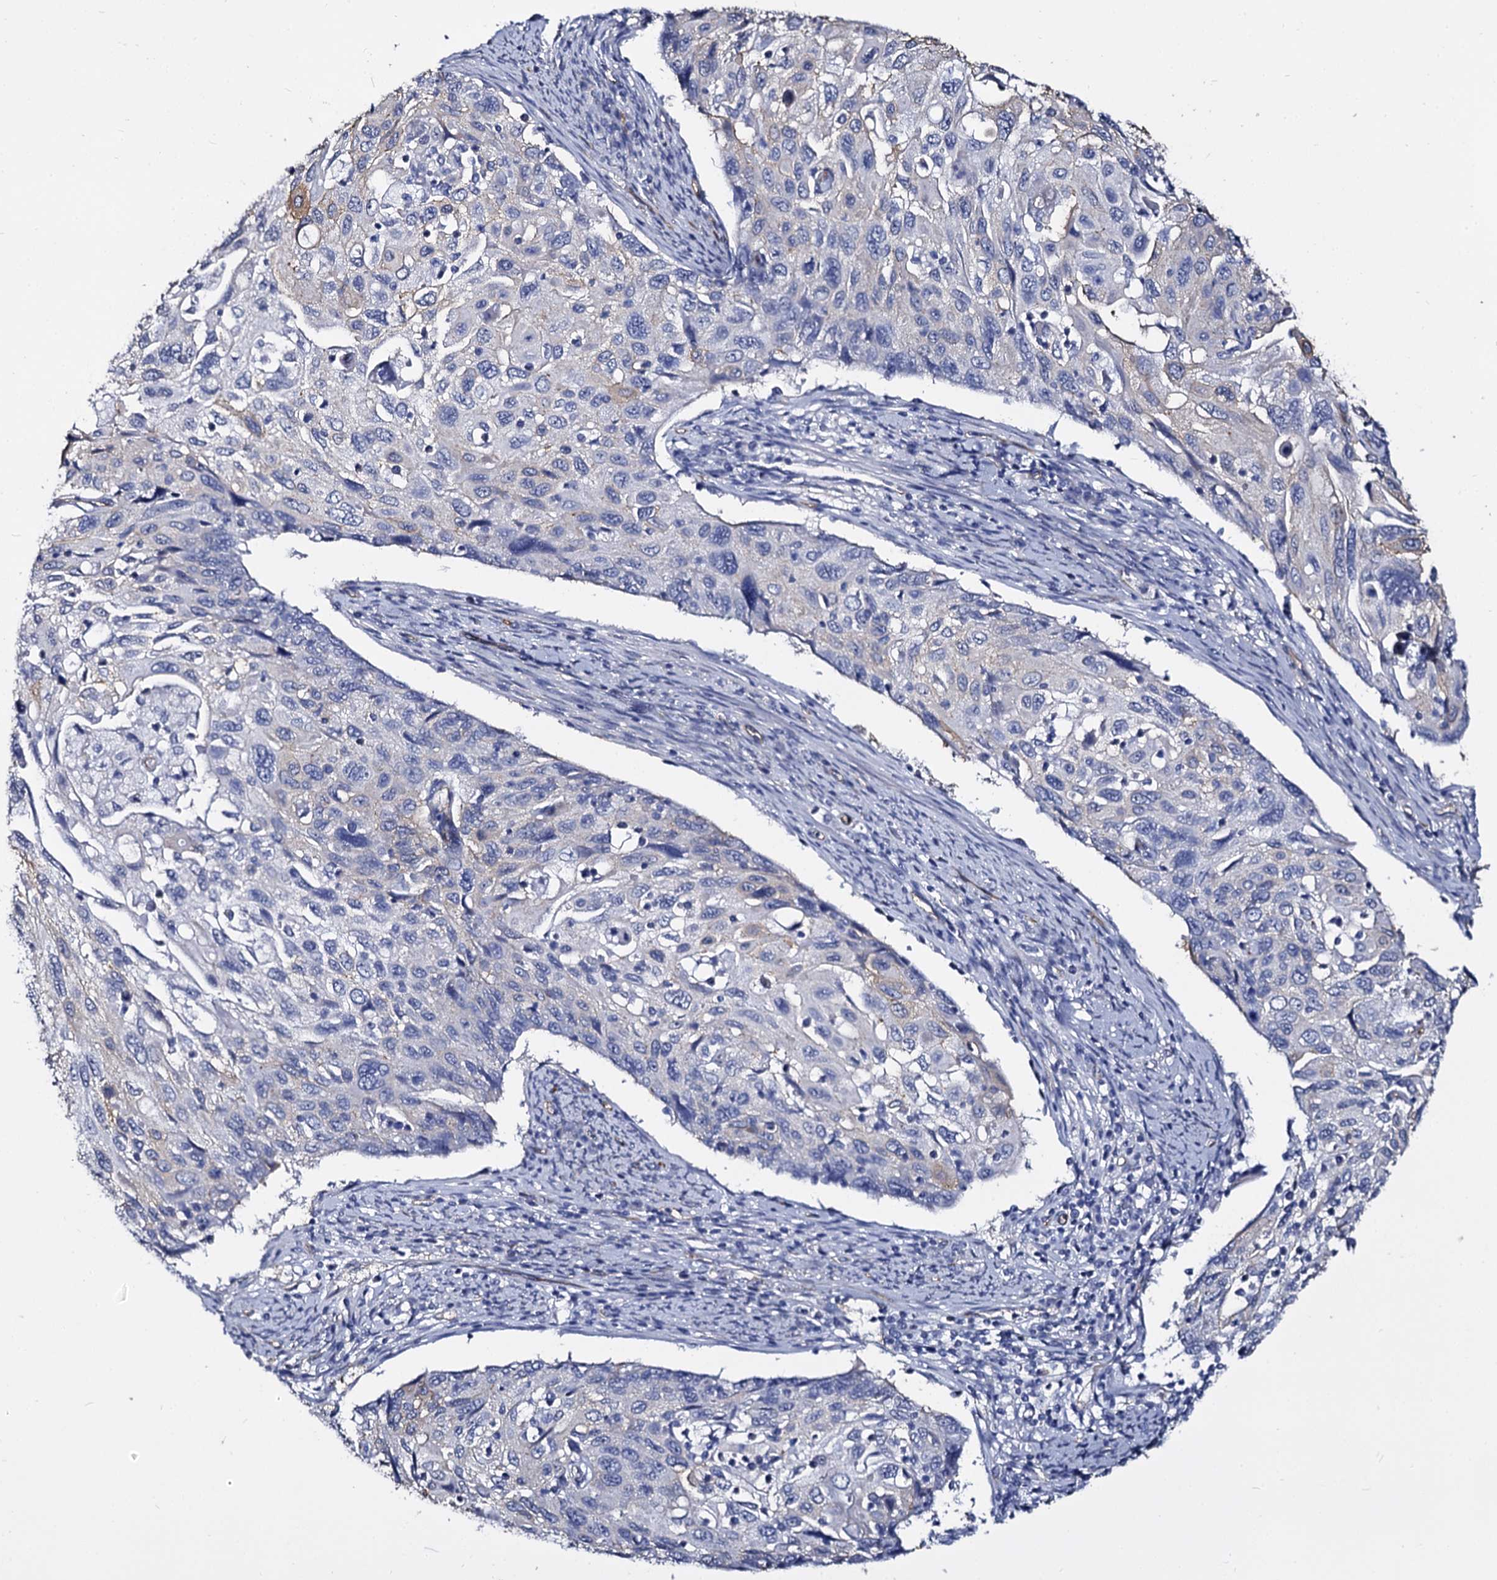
{"staining": {"intensity": "negative", "quantity": "none", "location": "none"}, "tissue": "cervical cancer", "cell_type": "Tumor cells", "image_type": "cancer", "snomed": [{"axis": "morphology", "description": "Squamous cell carcinoma, NOS"}, {"axis": "topography", "description": "Cervix"}], "caption": "Squamous cell carcinoma (cervical) stained for a protein using immunohistochemistry (IHC) reveals no positivity tumor cells.", "gene": "CBFB", "patient": {"sex": "female", "age": 70}}